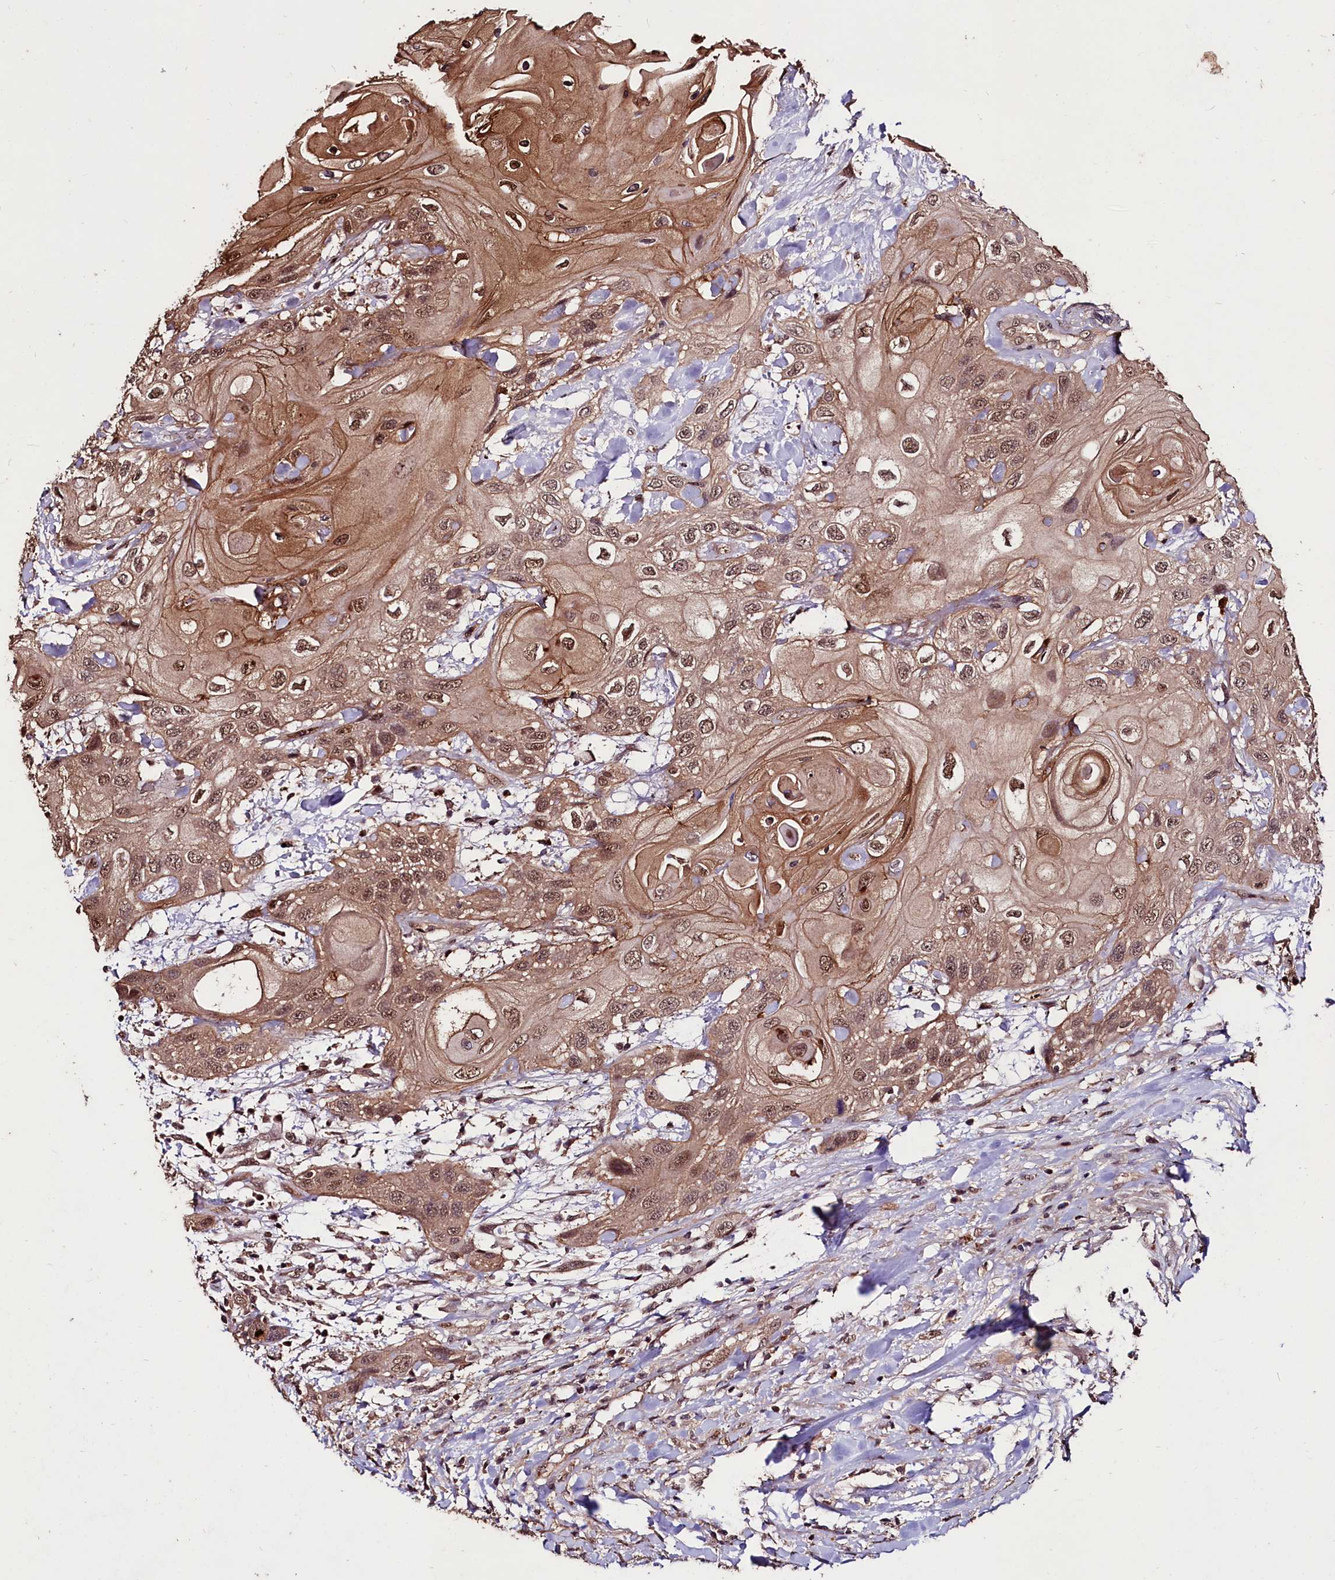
{"staining": {"intensity": "moderate", "quantity": ">75%", "location": "cytoplasmic/membranous,nuclear"}, "tissue": "head and neck cancer", "cell_type": "Tumor cells", "image_type": "cancer", "snomed": [{"axis": "morphology", "description": "Squamous cell carcinoma, NOS"}, {"axis": "topography", "description": "Head-Neck"}], "caption": "Protein staining of squamous cell carcinoma (head and neck) tissue shows moderate cytoplasmic/membranous and nuclear positivity in approximately >75% of tumor cells. Nuclei are stained in blue.", "gene": "KLRB1", "patient": {"sex": "female", "age": 43}}